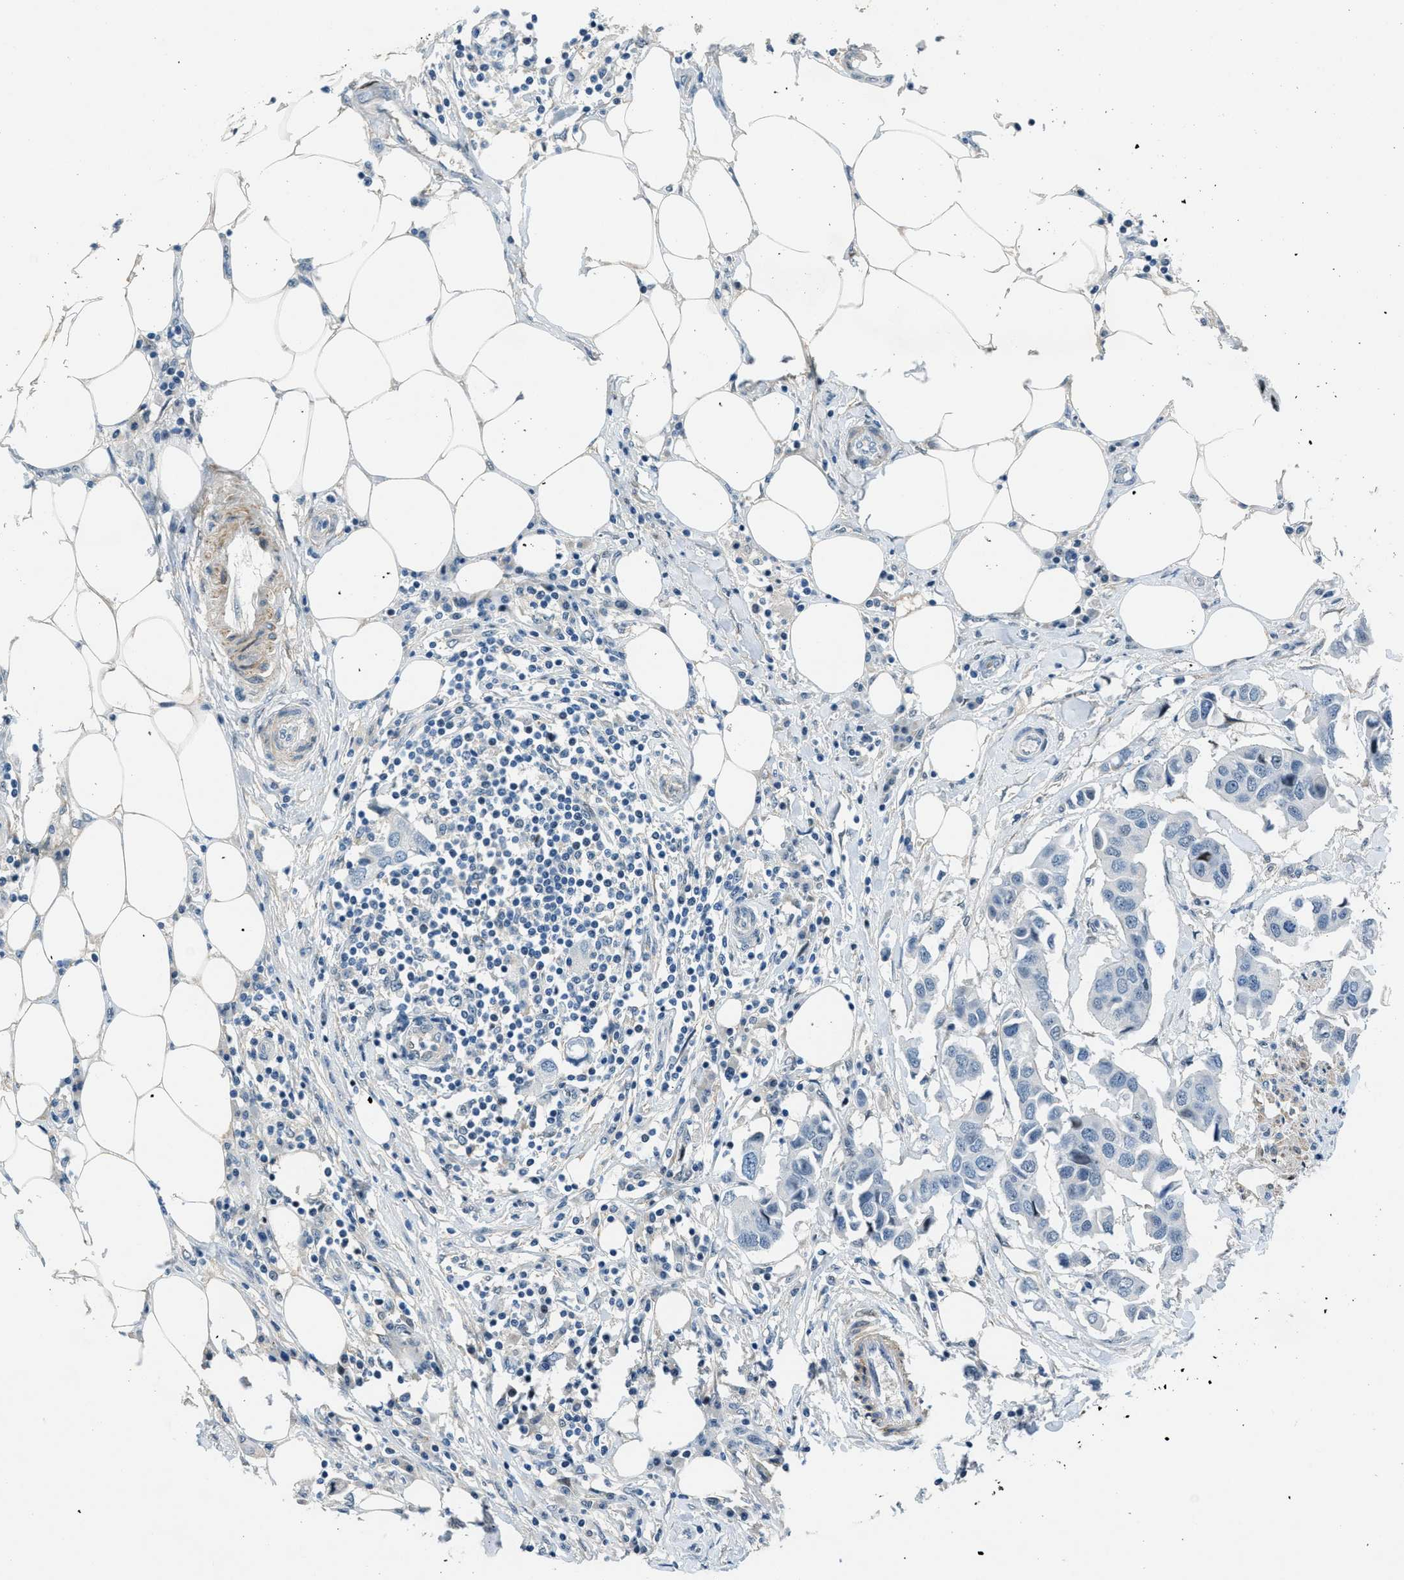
{"staining": {"intensity": "negative", "quantity": "none", "location": "none"}, "tissue": "breast cancer", "cell_type": "Tumor cells", "image_type": "cancer", "snomed": [{"axis": "morphology", "description": "Duct carcinoma"}, {"axis": "topography", "description": "Breast"}], "caption": "Protein analysis of breast cancer (intraductal carcinoma) displays no significant staining in tumor cells.", "gene": "ZDHHC23", "patient": {"sex": "female", "age": 80}}